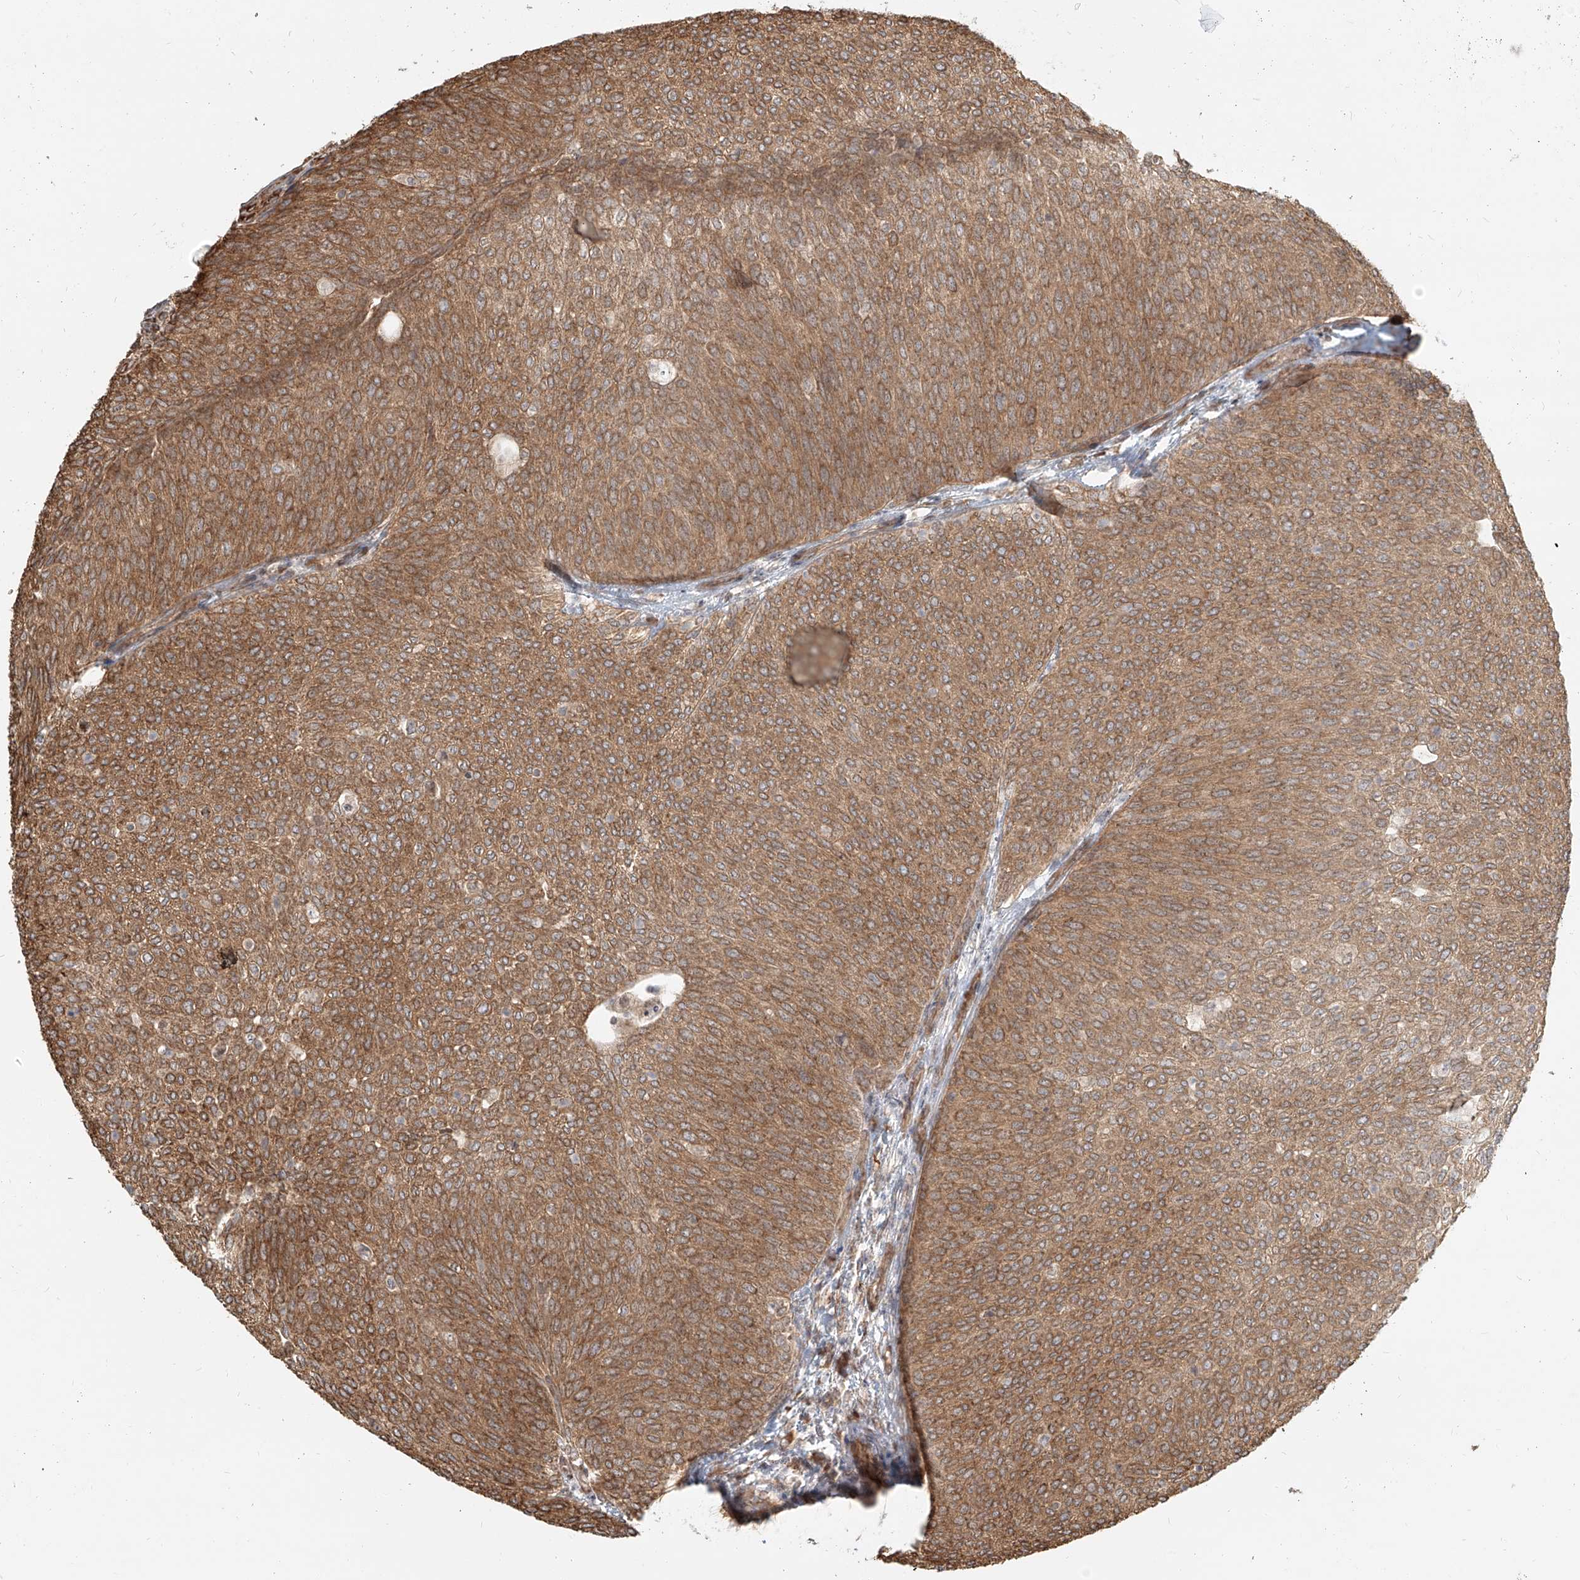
{"staining": {"intensity": "moderate", "quantity": ">75%", "location": "cytoplasmic/membranous"}, "tissue": "urothelial cancer", "cell_type": "Tumor cells", "image_type": "cancer", "snomed": [{"axis": "morphology", "description": "Urothelial carcinoma, Low grade"}, {"axis": "topography", "description": "Urinary bladder"}], "caption": "The histopathology image demonstrates immunohistochemical staining of urothelial cancer. There is moderate cytoplasmic/membranous expression is present in approximately >75% of tumor cells. The staining is performed using DAB brown chromogen to label protein expression. The nuclei are counter-stained blue using hematoxylin.", "gene": "UBE2K", "patient": {"sex": "female", "age": 79}}